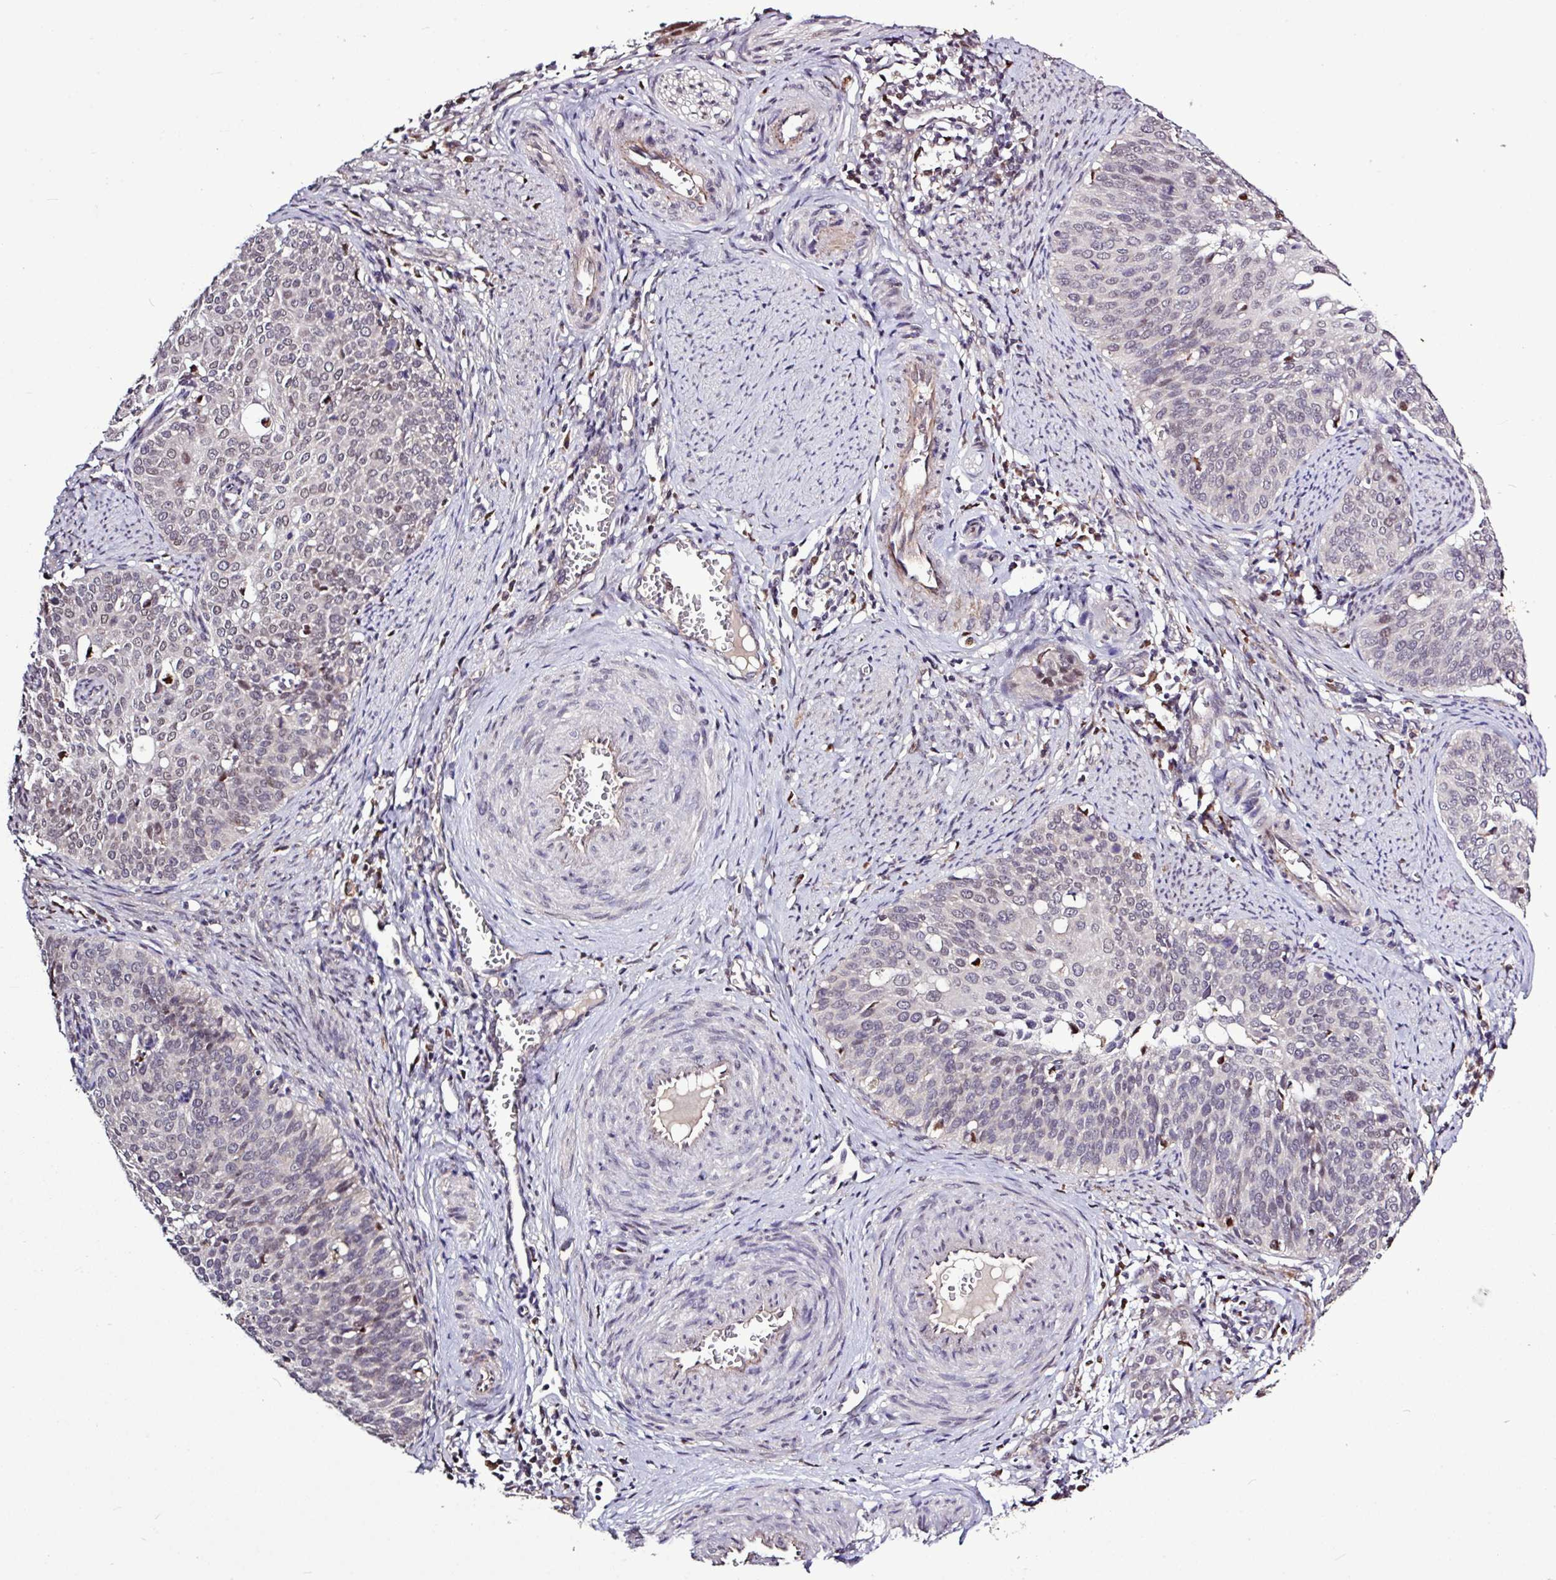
{"staining": {"intensity": "negative", "quantity": "none", "location": "none"}, "tissue": "cervical cancer", "cell_type": "Tumor cells", "image_type": "cancer", "snomed": [{"axis": "morphology", "description": "Squamous cell carcinoma, NOS"}, {"axis": "topography", "description": "Cervix"}], "caption": "Immunohistochemical staining of cervical squamous cell carcinoma exhibits no significant positivity in tumor cells. (DAB (3,3'-diaminobenzidine) immunohistochemistry with hematoxylin counter stain).", "gene": "SKIC2", "patient": {"sex": "female", "age": 44}}